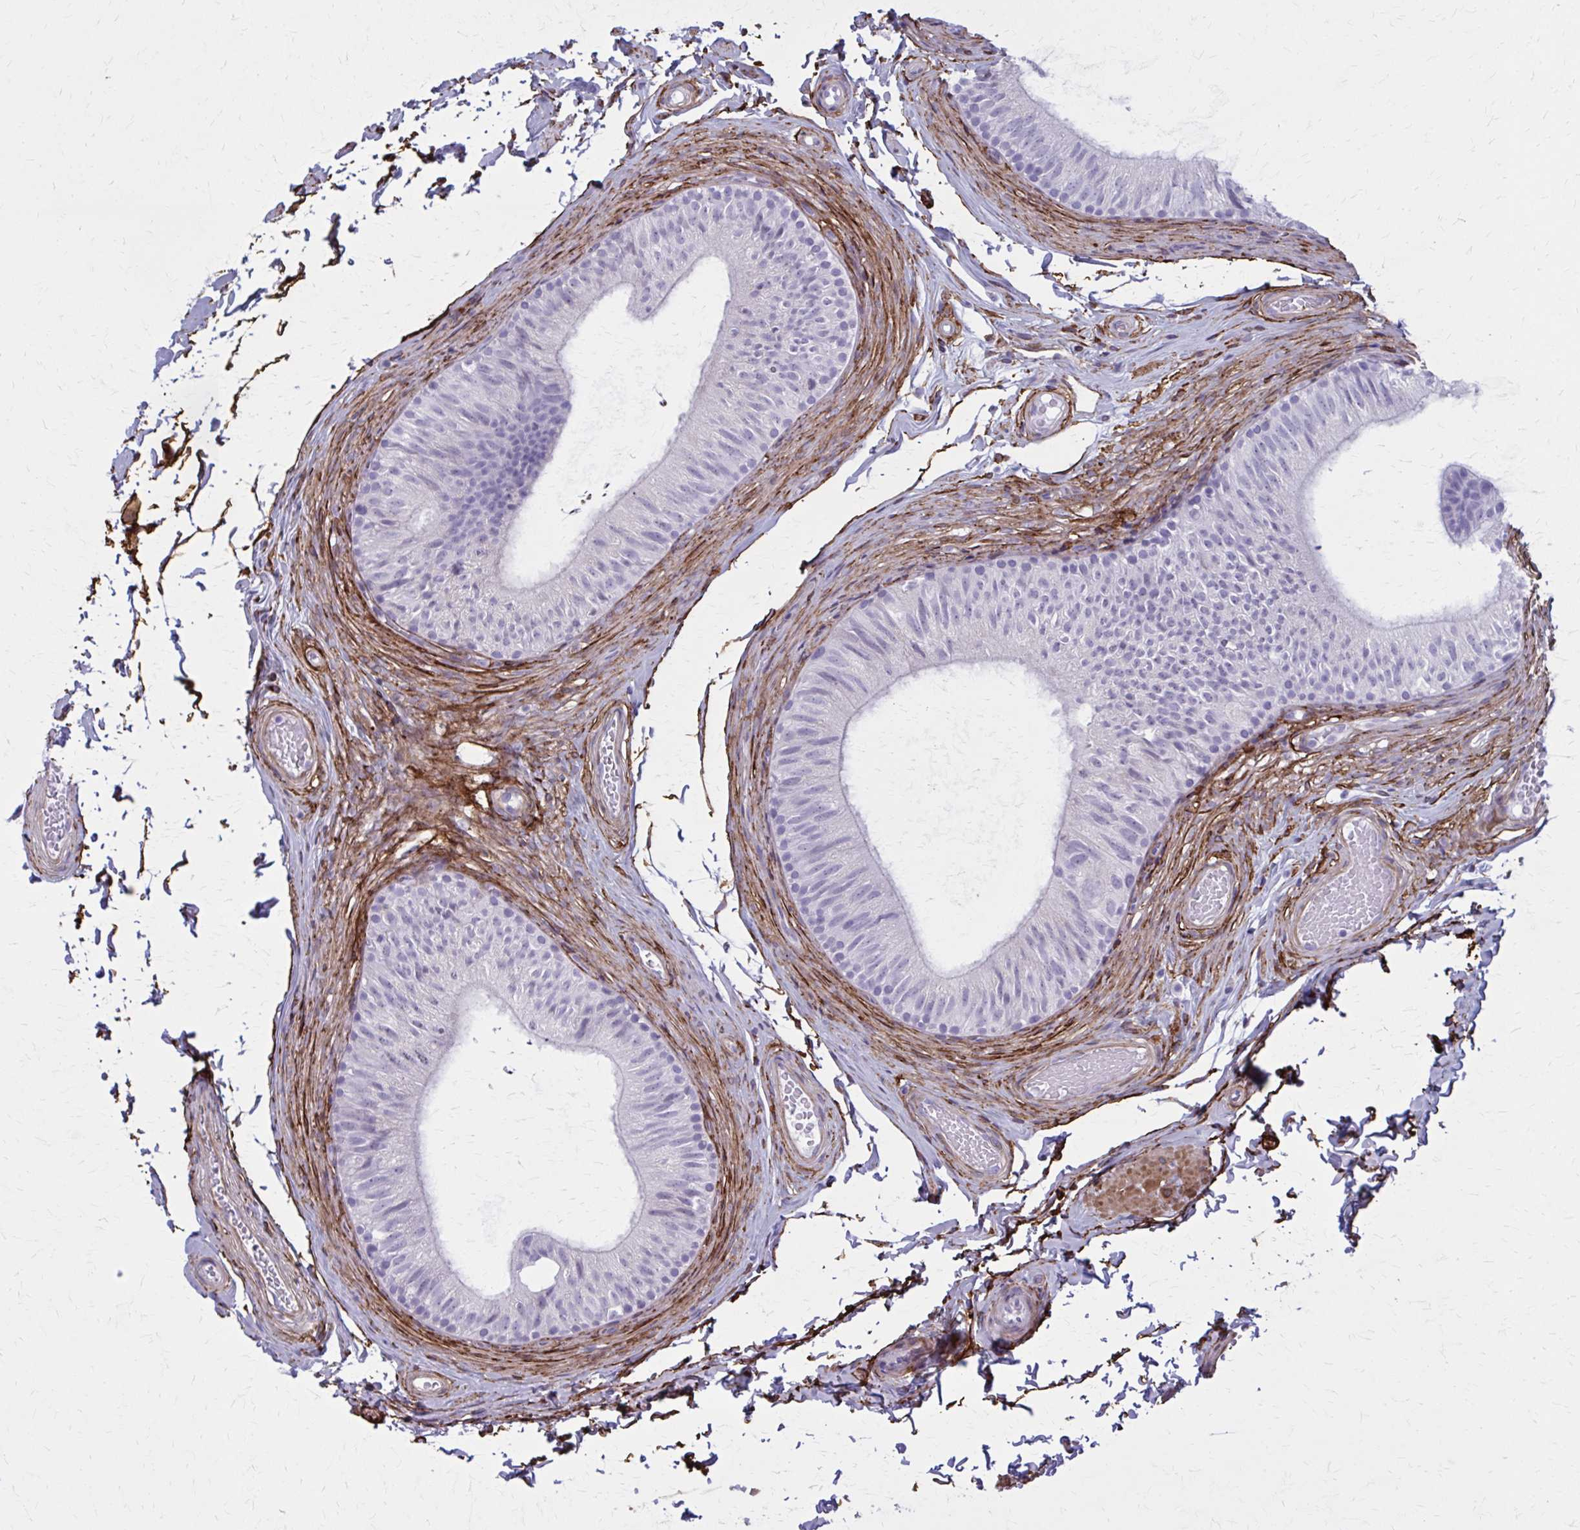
{"staining": {"intensity": "negative", "quantity": "none", "location": "none"}, "tissue": "epididymis", "cell_type": "Glandular cells", "image_type": "normal", "snomed": [{"axis": "morphology", "description": "Normal tissue, NOS"}, {"axis": "topography", "description": "Epididymis, spermatic cord, NOS"}, {"axis": "topography", "description": "Epididymis"}, {"axis": "topography", "description": "Peripheral nerve tissue"}], "caption": "The image displays no significant expression in glandular cells of epididymis. Brightfield microscopy of immunohistochemistry (IHC) stained with DAB (3,3'-diaminobenzidine) (brown) and hematoxylin (blue), captured at high magnification.", "gene": "AKAP12", "patient": {"sex": "male", "age": 29}}